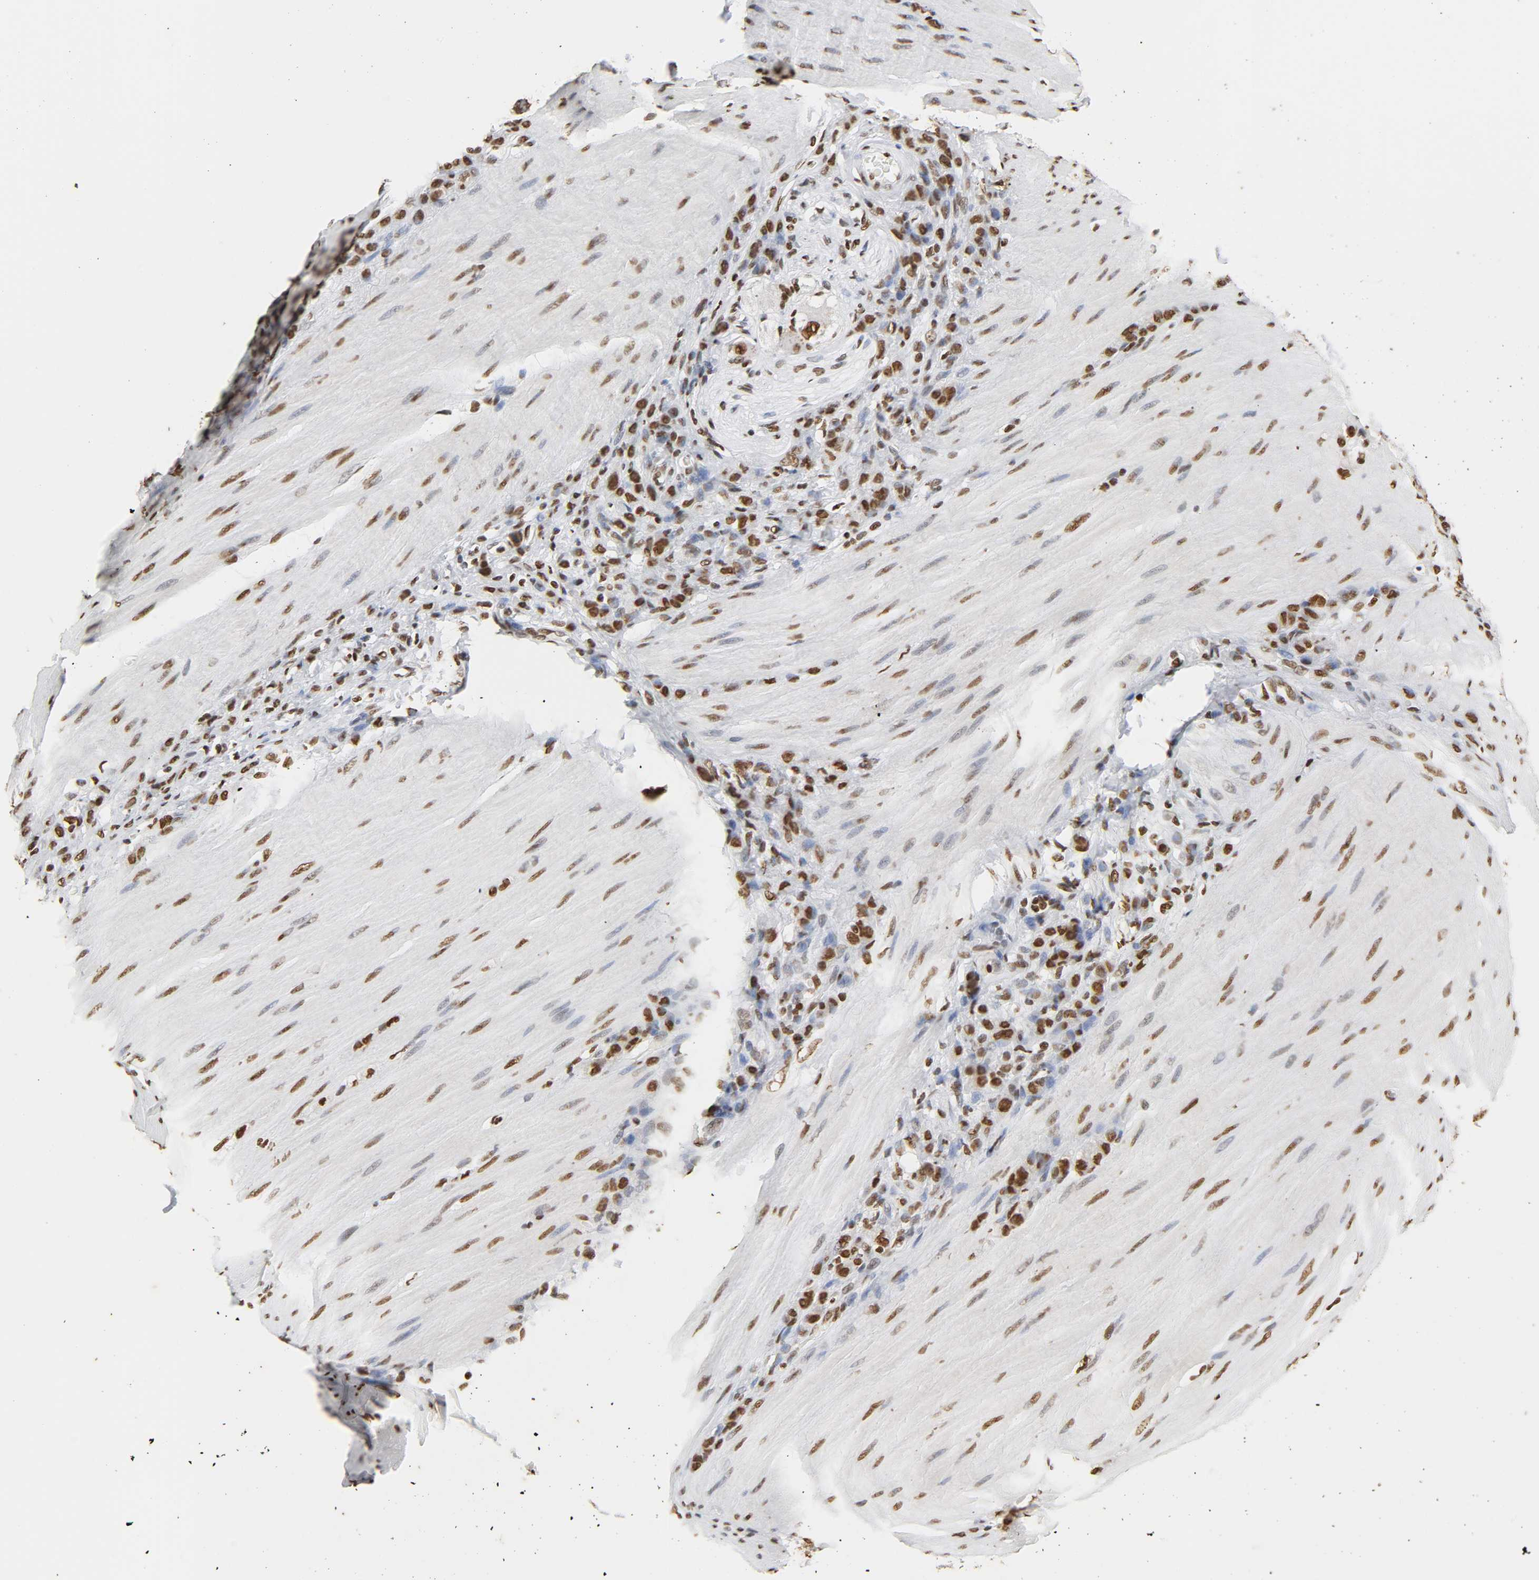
{"staining": {"intensity": "strong", "quantity": ">75%", "location": "nuclear"}, "tissue": "stomach cancer", "cell_type": "Tumor cells", "image_type": "cancer", "snomed": [{"axis": "morphology", "description": "Adenocarcinoma, NOS"}, {"axis": "topography", "description": "Stomach"}], "caption": "Approximately >75% of tumor cells in human stomach adenocarcinoma demonstrate strong nuclear protein positivity as visualized by brown immunohistochemical staining.", "gene": "HNRNPC", "patient": {"sex": "male", "age": 82}}